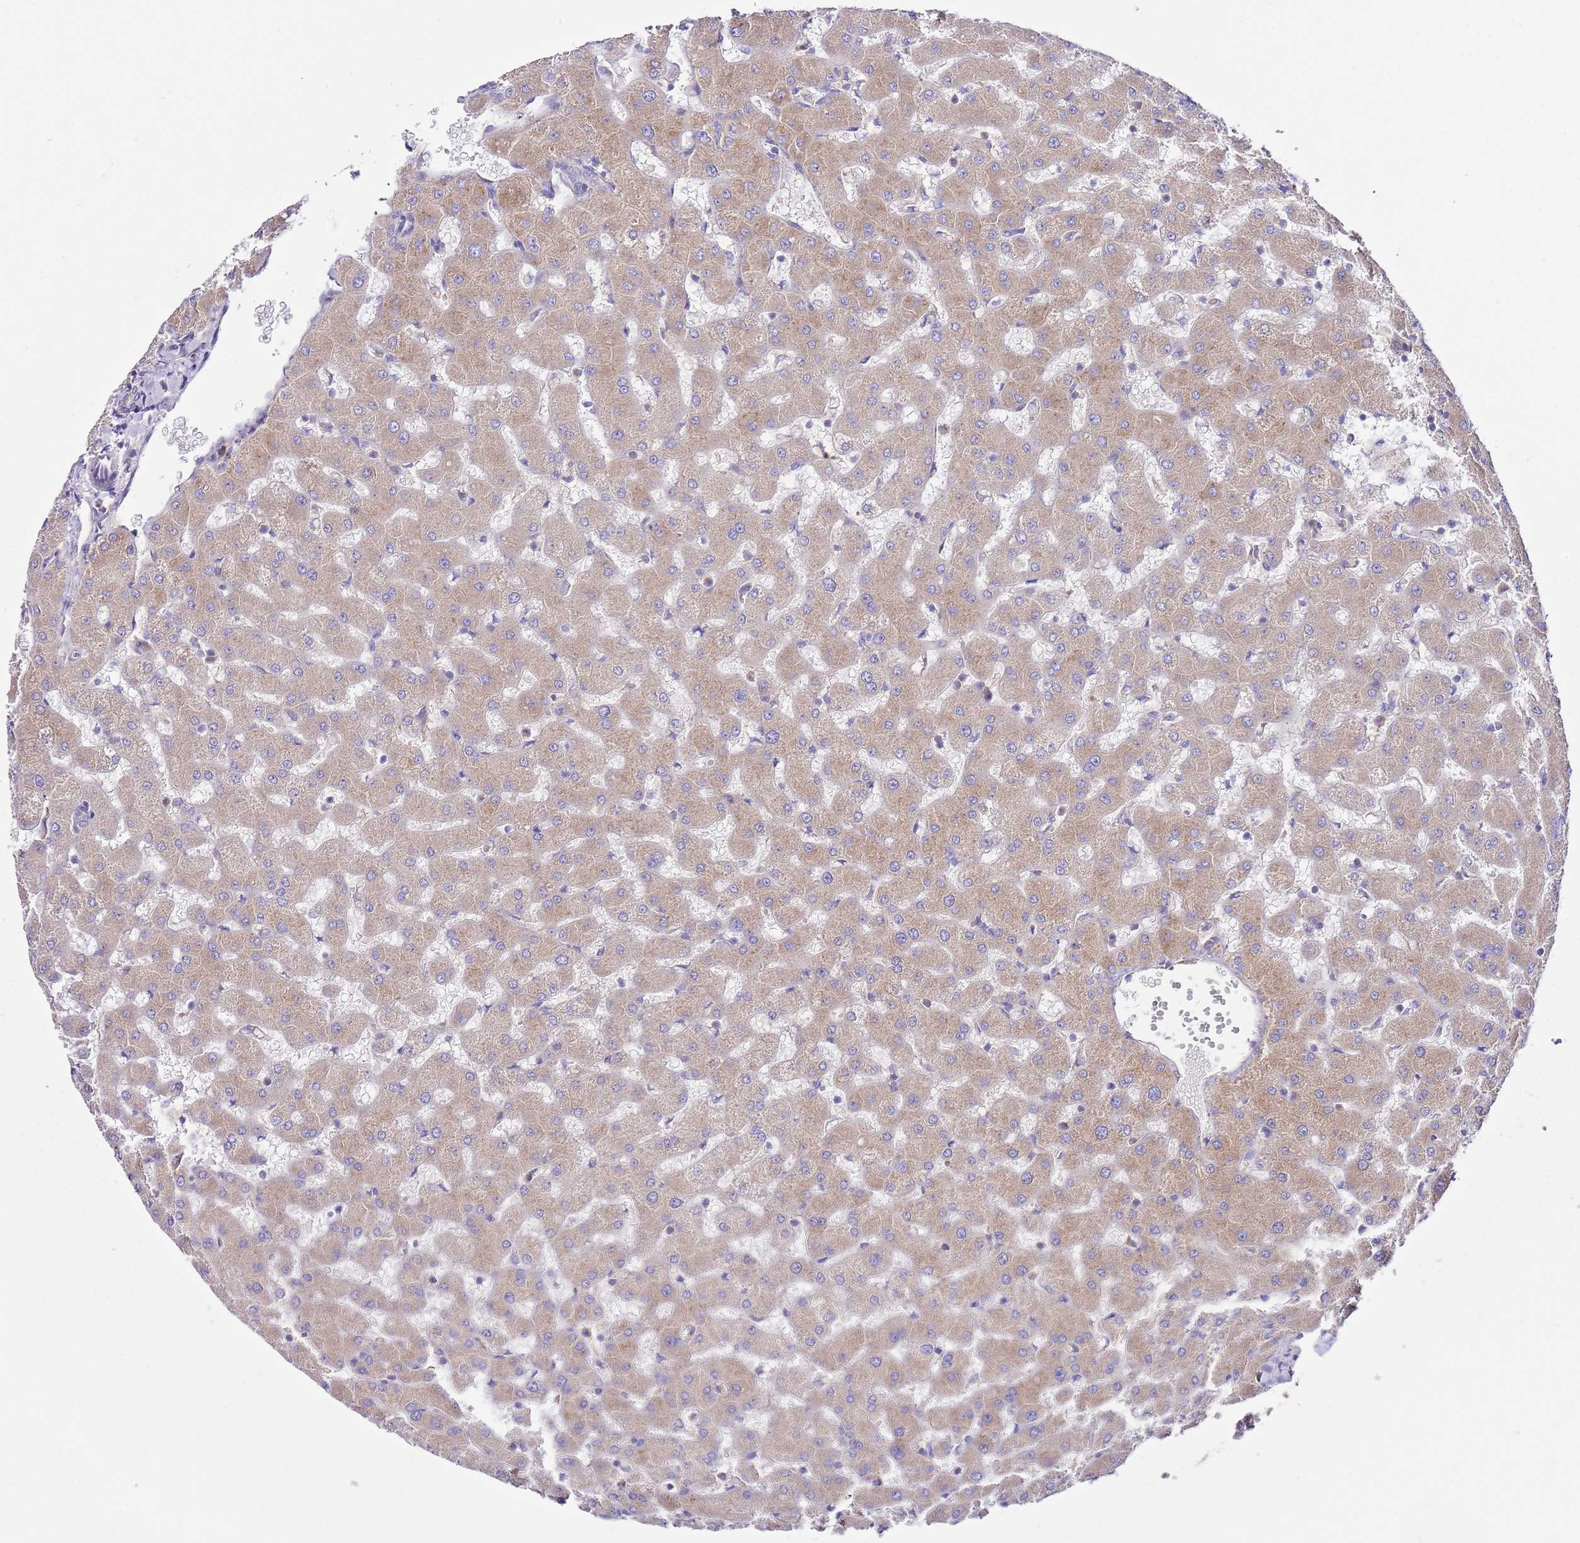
{"staining": {"intensity": "negative", "quantity": "none", "location": "none"}, "tissue": "liver", "cell_type": "Cholangiocytes", "image_type": "normal", "snomed": [{"axis": "morphology", "description": "Normal tissue, NOS"}, {"axis": "topography", "description": "Liver"}], "caption": "Immunohistochemistry histopathology image of unremarkable human liver stained for a protein (brown), which exhibits no expression in cholangiocytes. (DAB (3,3'-diaminobenzidine) immunohistochemistry visualized using brightfield microscopy, high magnification).", "gene": "RPS10", "patient": {"sex": "female", "age": 63}}